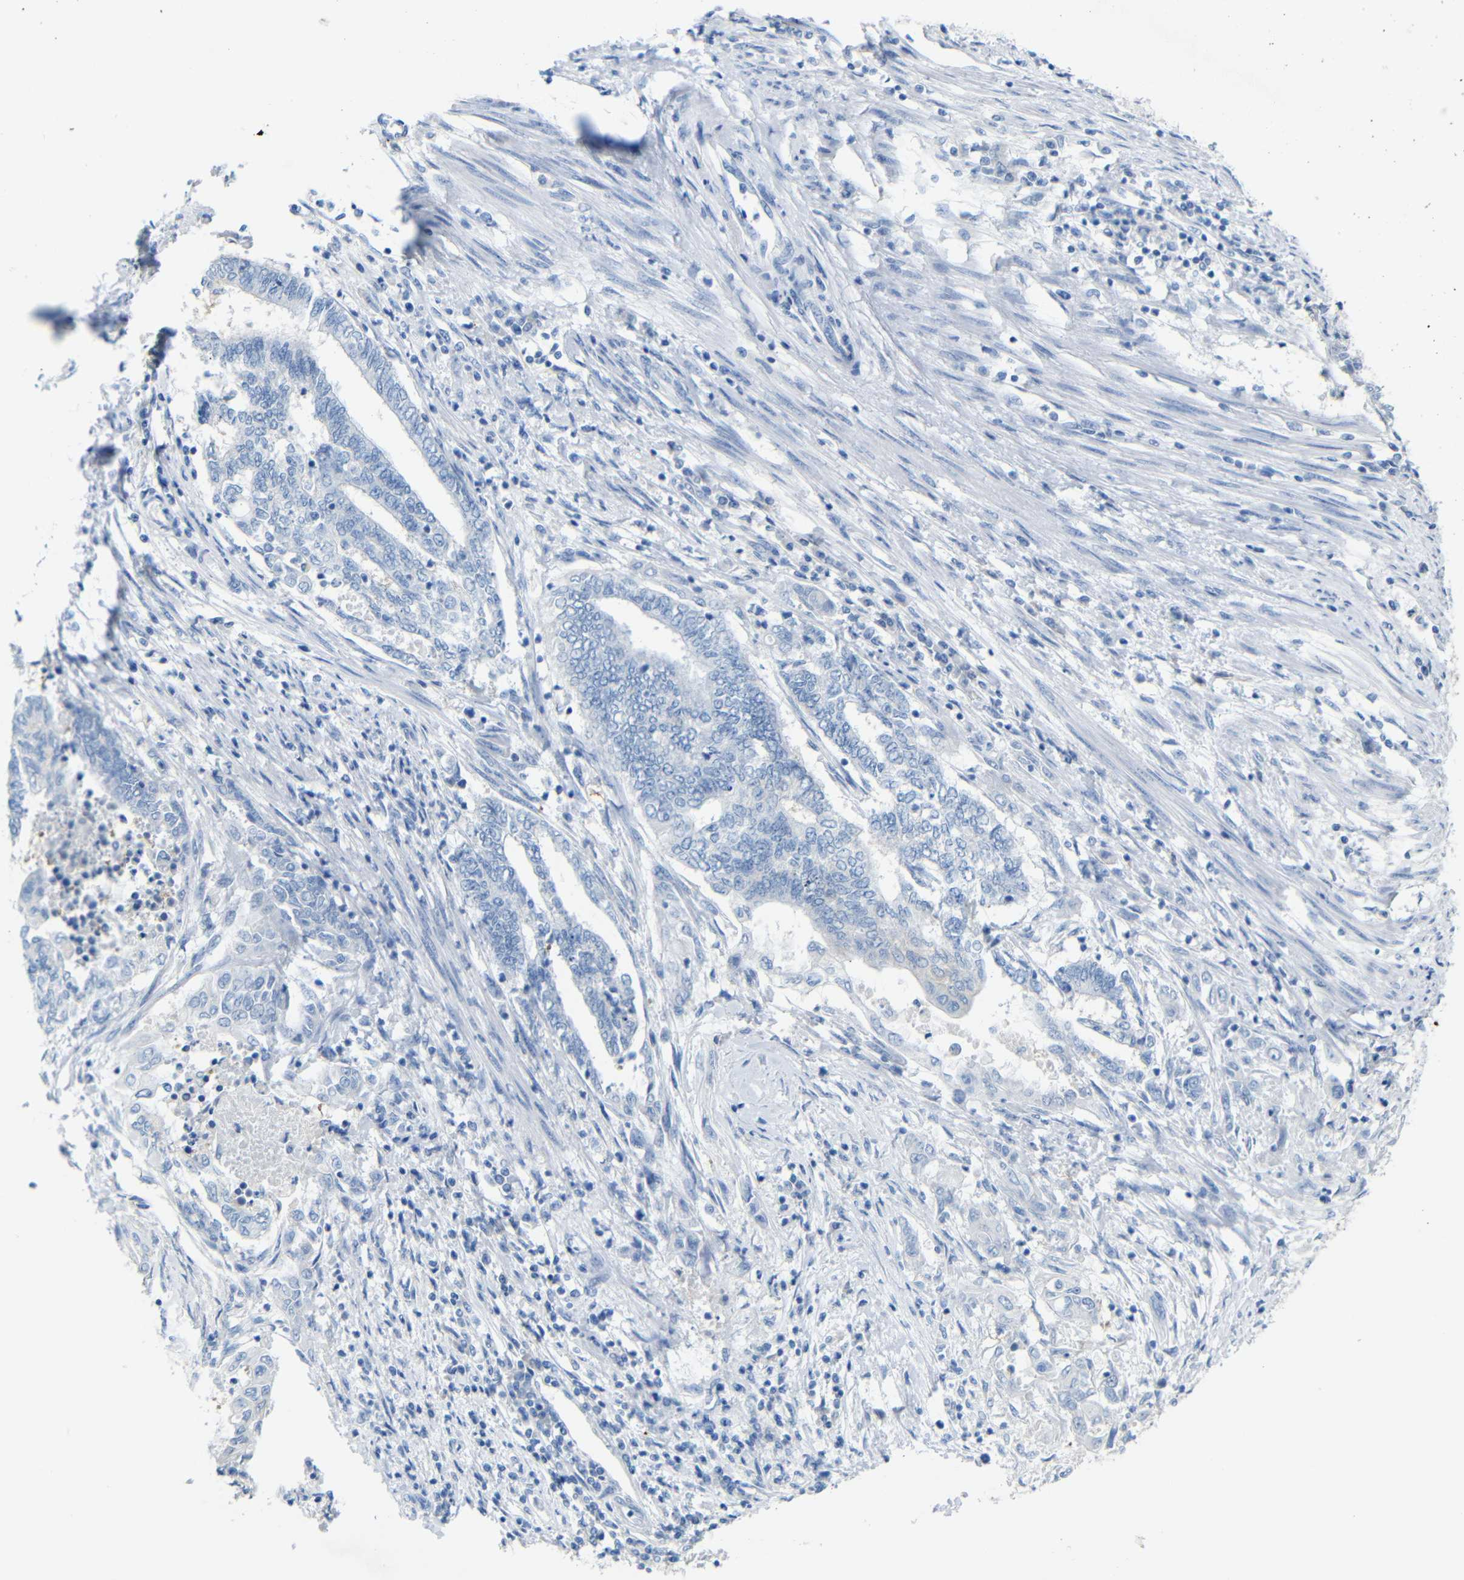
{"staining": {"intensity": "negative", "quantity": "none", "location": "none"}, "tissue": "endometrial cancer", "cell_type": "Tumor cells", "image_type": "cancer", "snomed": [{"axis": "morphology", "description": "Adenocarcinoma, NOS"}, {"axis": "topography", "description": "Uterus"}, {"axis": "topography", "description": "Endometrium"}], "caption": "This photomicrograph is of endometrial cancer stained with immunohistochemistry (IHC) to label a protein in brown with the nuclei are counter-stained blue. There is no staining in tumor cells.", "gene": "FCRL1", "patient": {"sex": "female", "age": 70}}